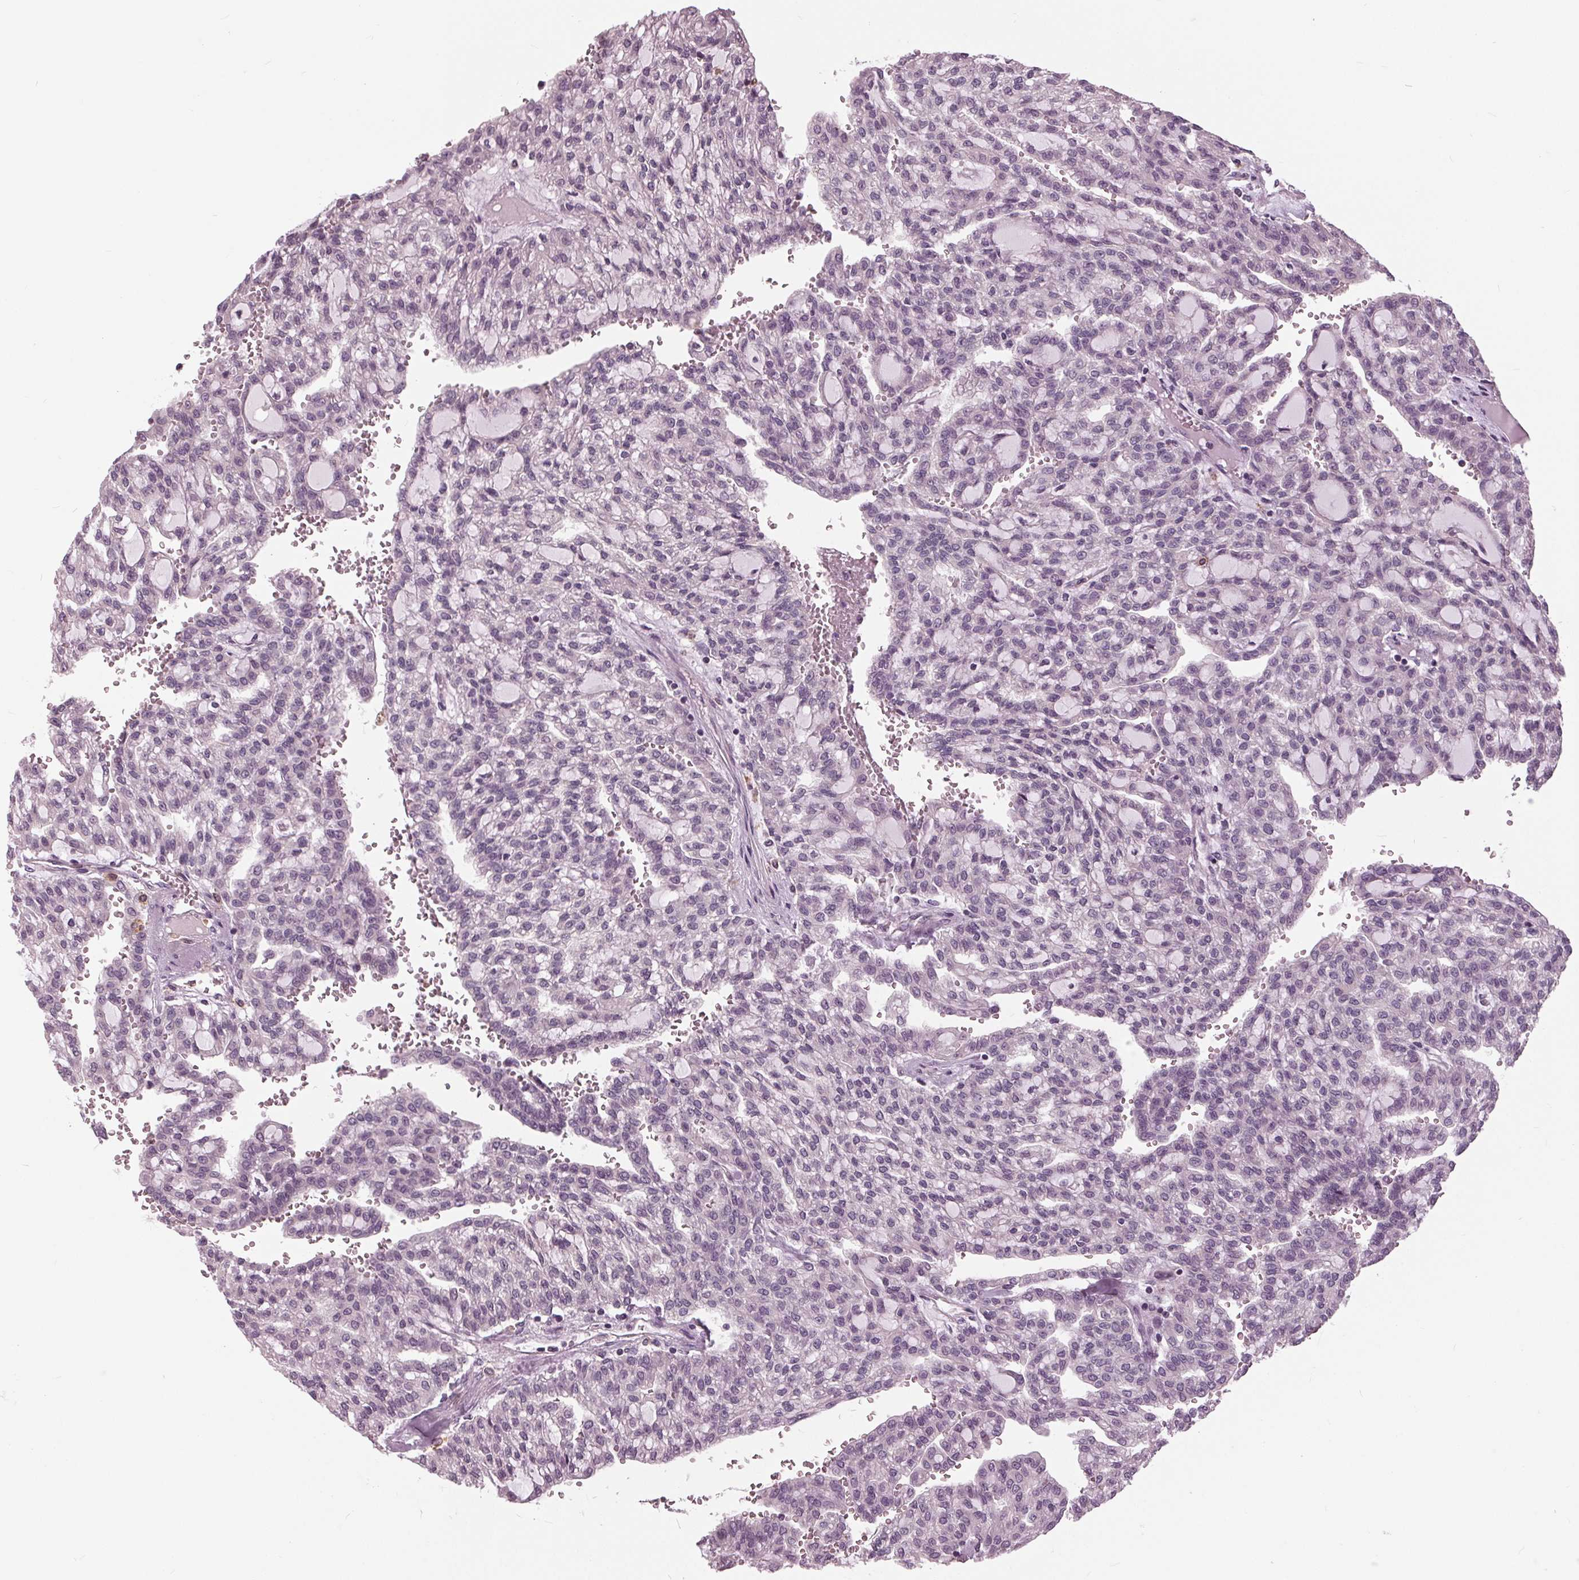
{"staining": {"intensity": "negative", "quantity": "none", "location": "none"}, "tissue": "renal cancer", "cell_type": "Tumor cells", "image_type": "cancer", "snomed": [{"axis": "morphology", "description": "Adenocarcinoma, NOS"}, {"axis": "topography", "description": "Kidney"}], "caption": "There is no significant staining in tumor cells of renal cancer (adenocarcinoma).", "gene": "SIGLEC6", "patient": {"sex": "male", "age": 63}}